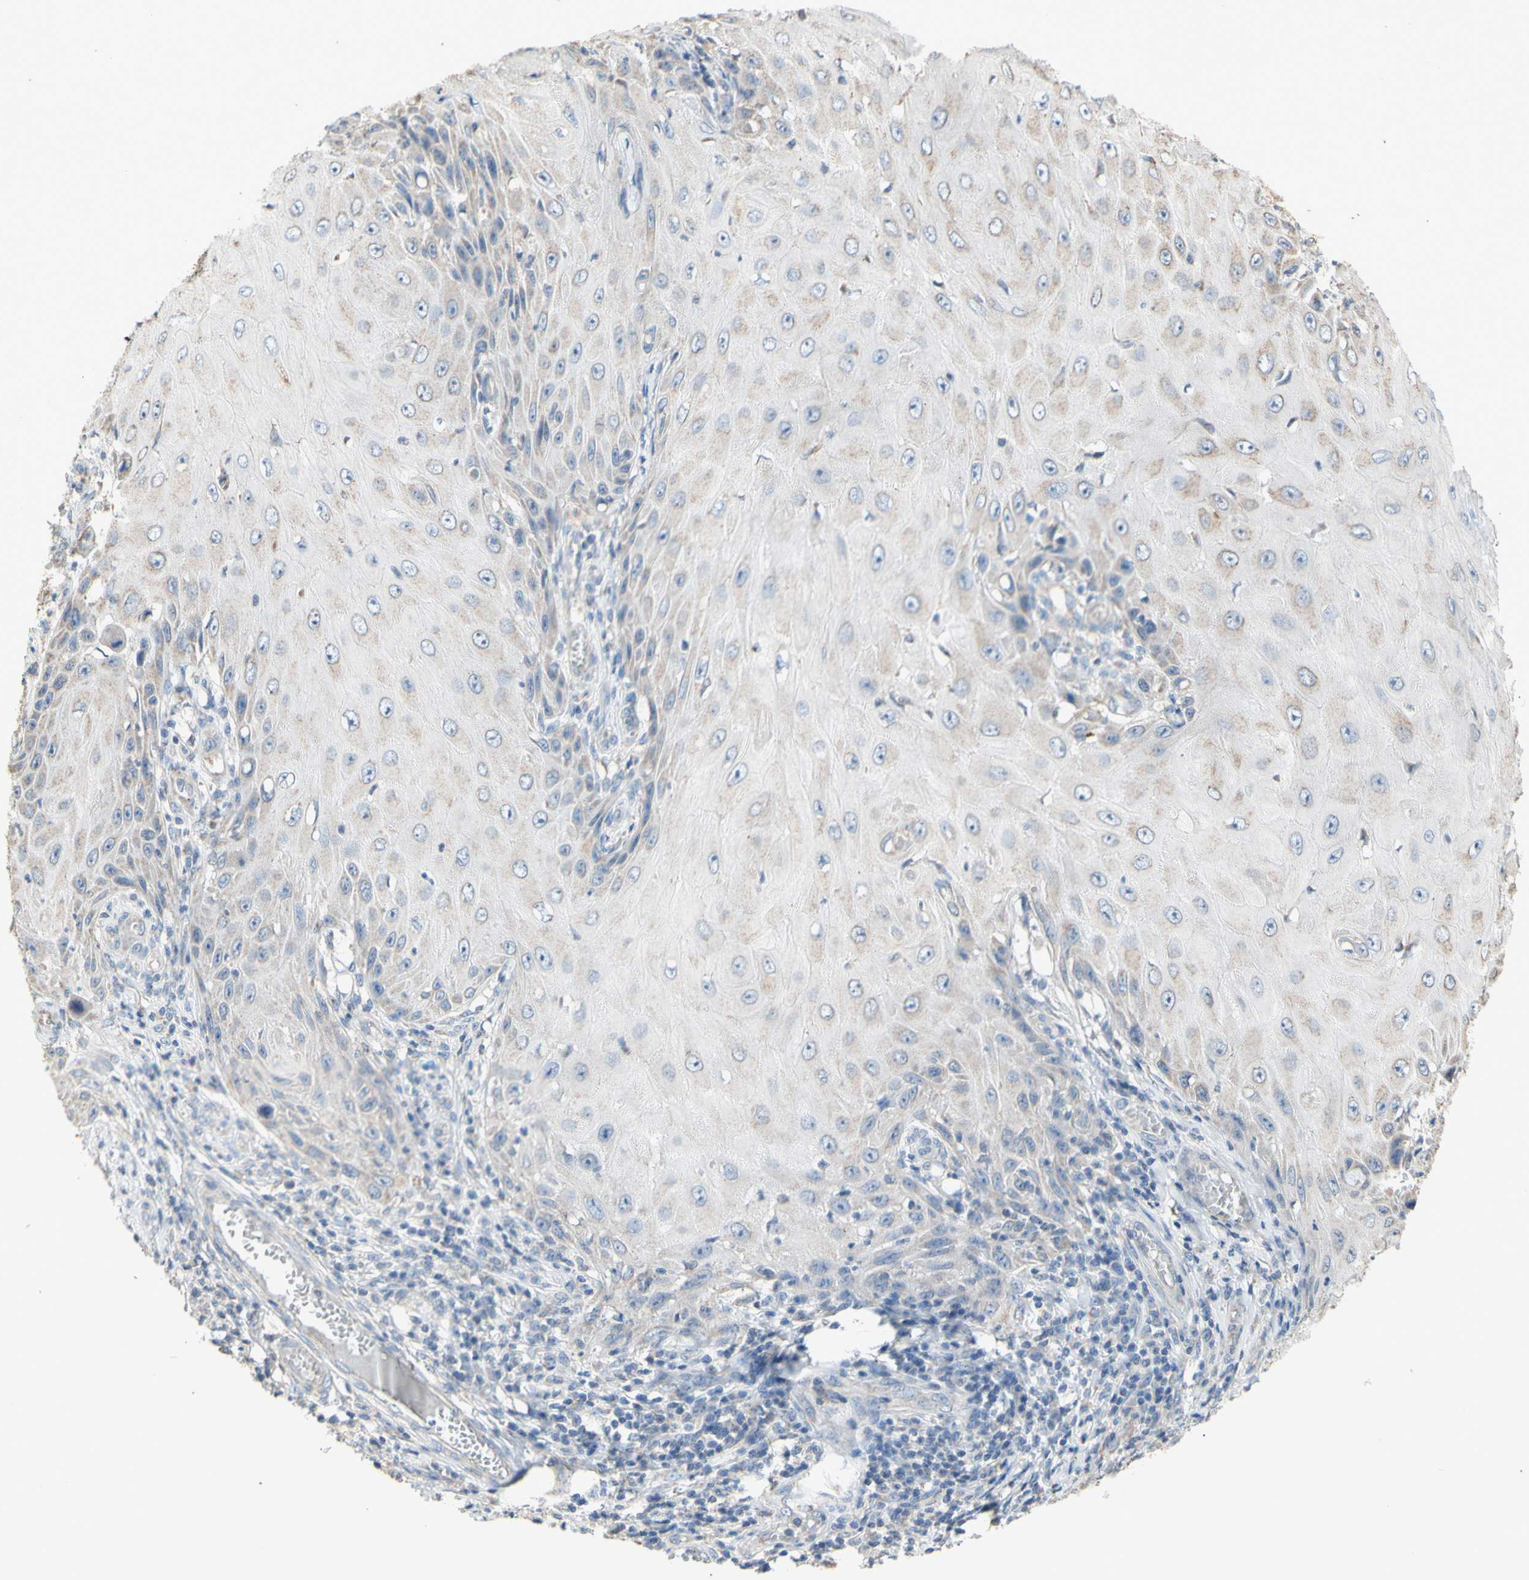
{"staining": {"intensity": "weak", "quantity": "<25%", "location": "cytoplasmic/membranous"}, "tissue": "skin cancer", "cell_type": "Tumor cells", "image_type": "cancer", "snomed": [{"axis": "morphology", "description": "Squamous cell carcinoma, NOS"}, {"axis": "topography", "description": "Skin"}], "caption": "Tumor cells are negative for protein expression in human skin cancer.", "gene": "PTGIS", "patient": {"sex": "female", "age": 73}}